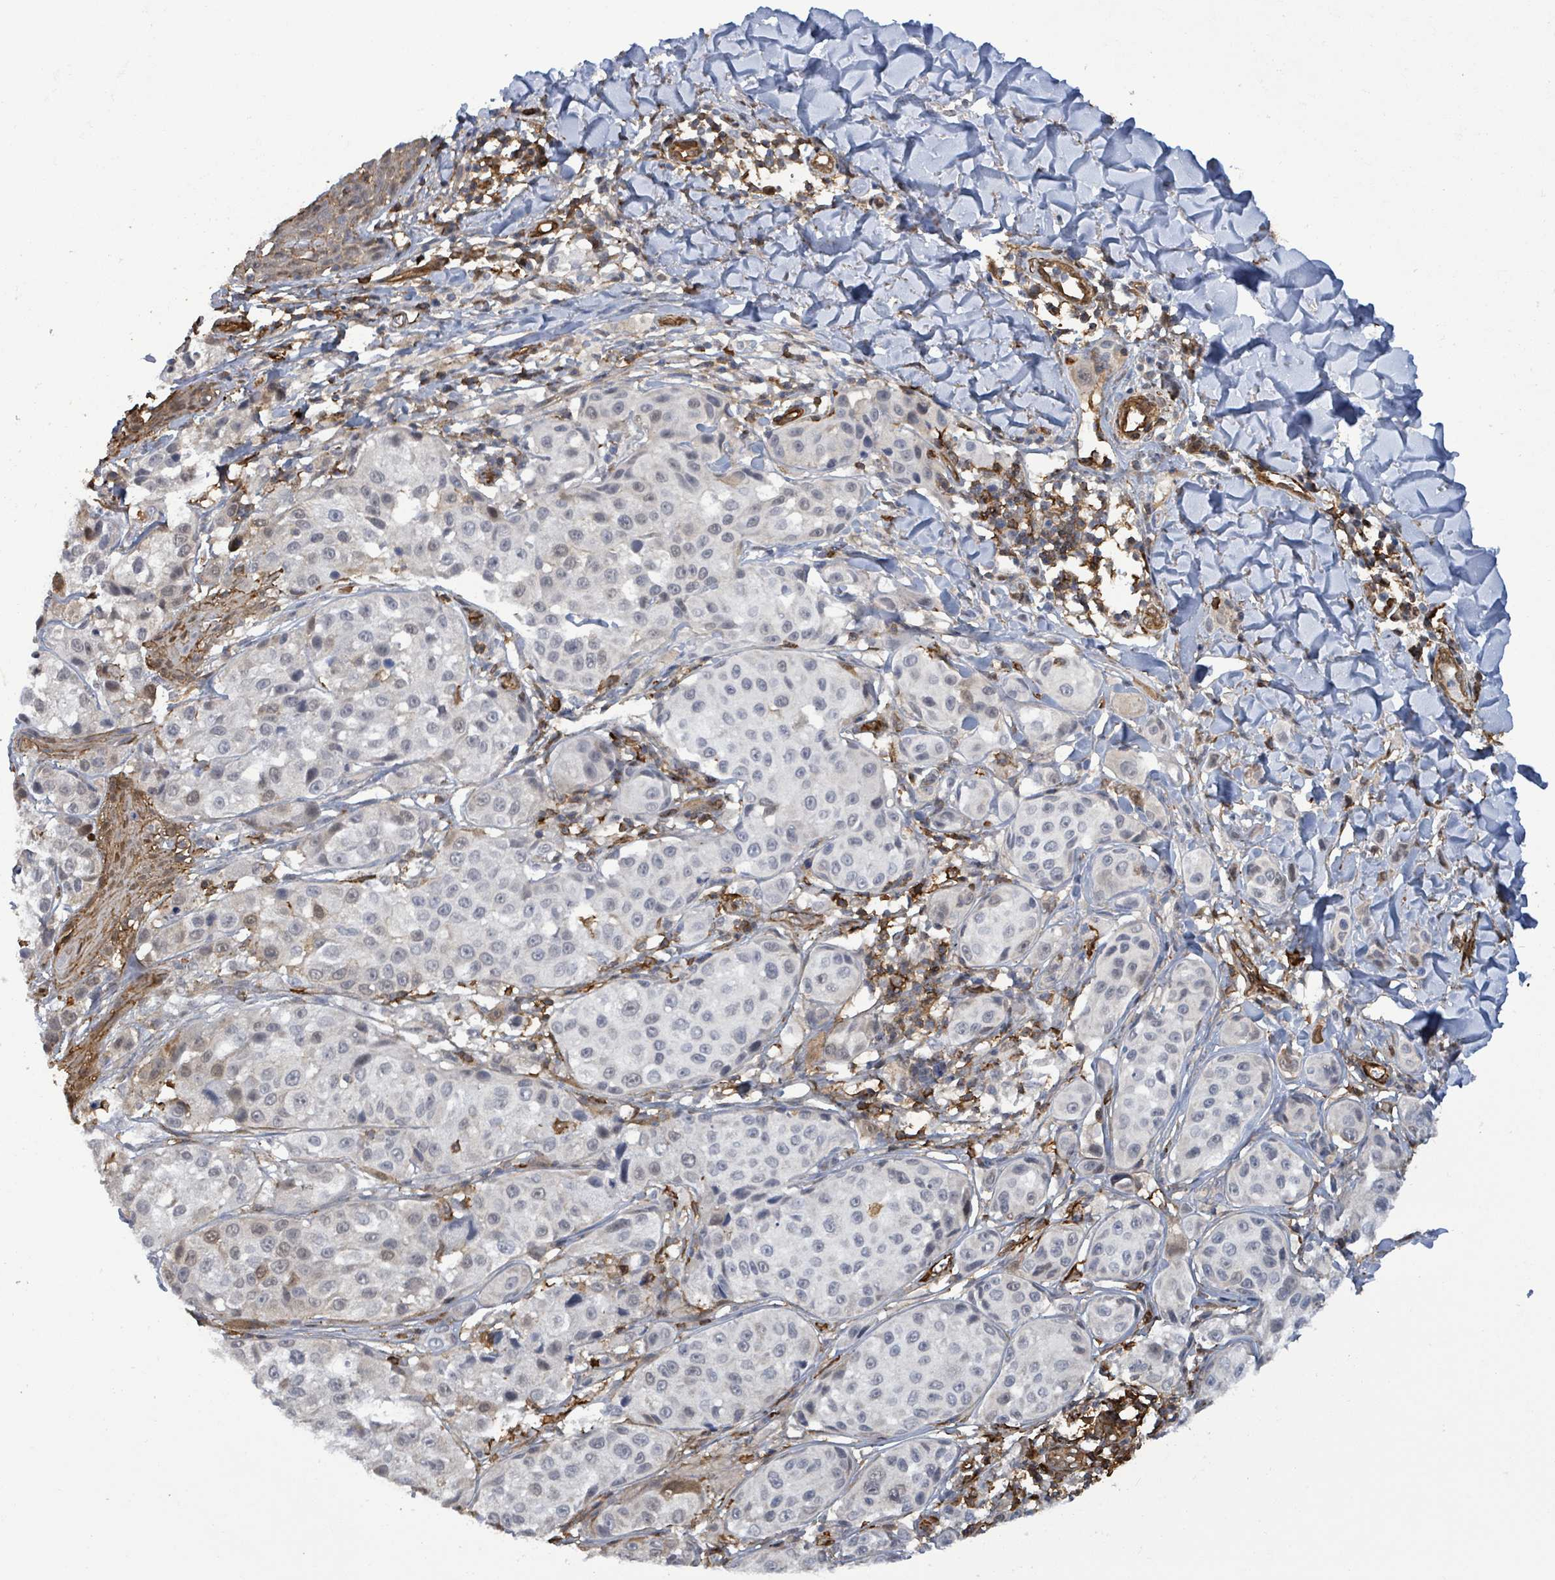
{"staining": {"intensity": "moderate", "quantity": "<25%", "location": "cytoplasmic/membranous"}, "tissue": "melanoma", "cell_type": "Tumor cells", "image_type": "cancer", "snomed": [{"axis": "morphology", "description": "Malignant melanoma, NOS"}, {"axis": "topography", "description": "Skin"}], "caption": "Protein staining reveals moderate cytoplasmic/membranous expression in about <25% of tumor cells in melanoma.", "gene": "PRKRIP1", "patient": {"sex": "male", "age": 39}}